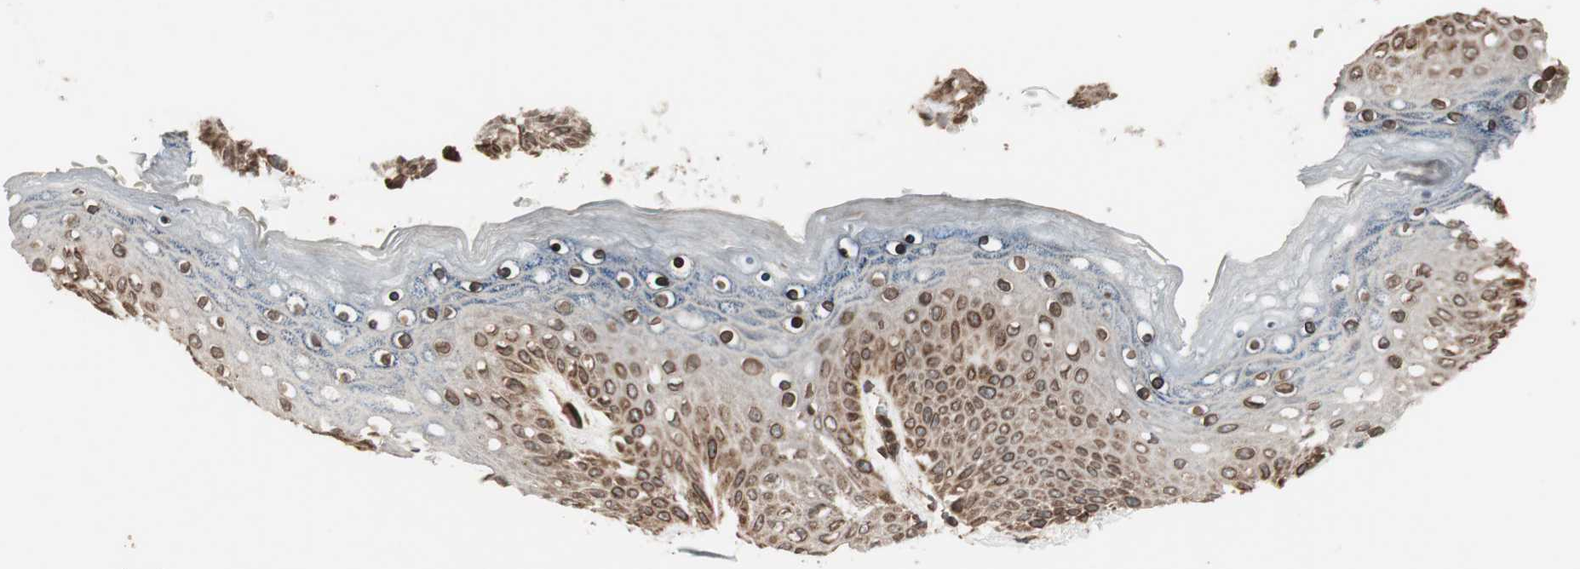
{"staining": {"intensity": "strong", "quantity": ">75%", "location": "cytoplasmic/membranous,nuclear"}, "tissue": "skin", "cell_type": "Epidermal cells", "image_type": "normal", "snomed": [{"axis": "morphology", "description": "Normal tissue, NOS"}, {"axis": "topography", "description": "Anal"}], "caption": "Immunohistochemical staining of normal human skin shows strong cytoplasmic/membranous,nuclear protein staining in about >75% of epidermal cells. Nuclei are stained in blue.", "gene": "NUP62", "patient": {"sex": "female", "age": 46}}